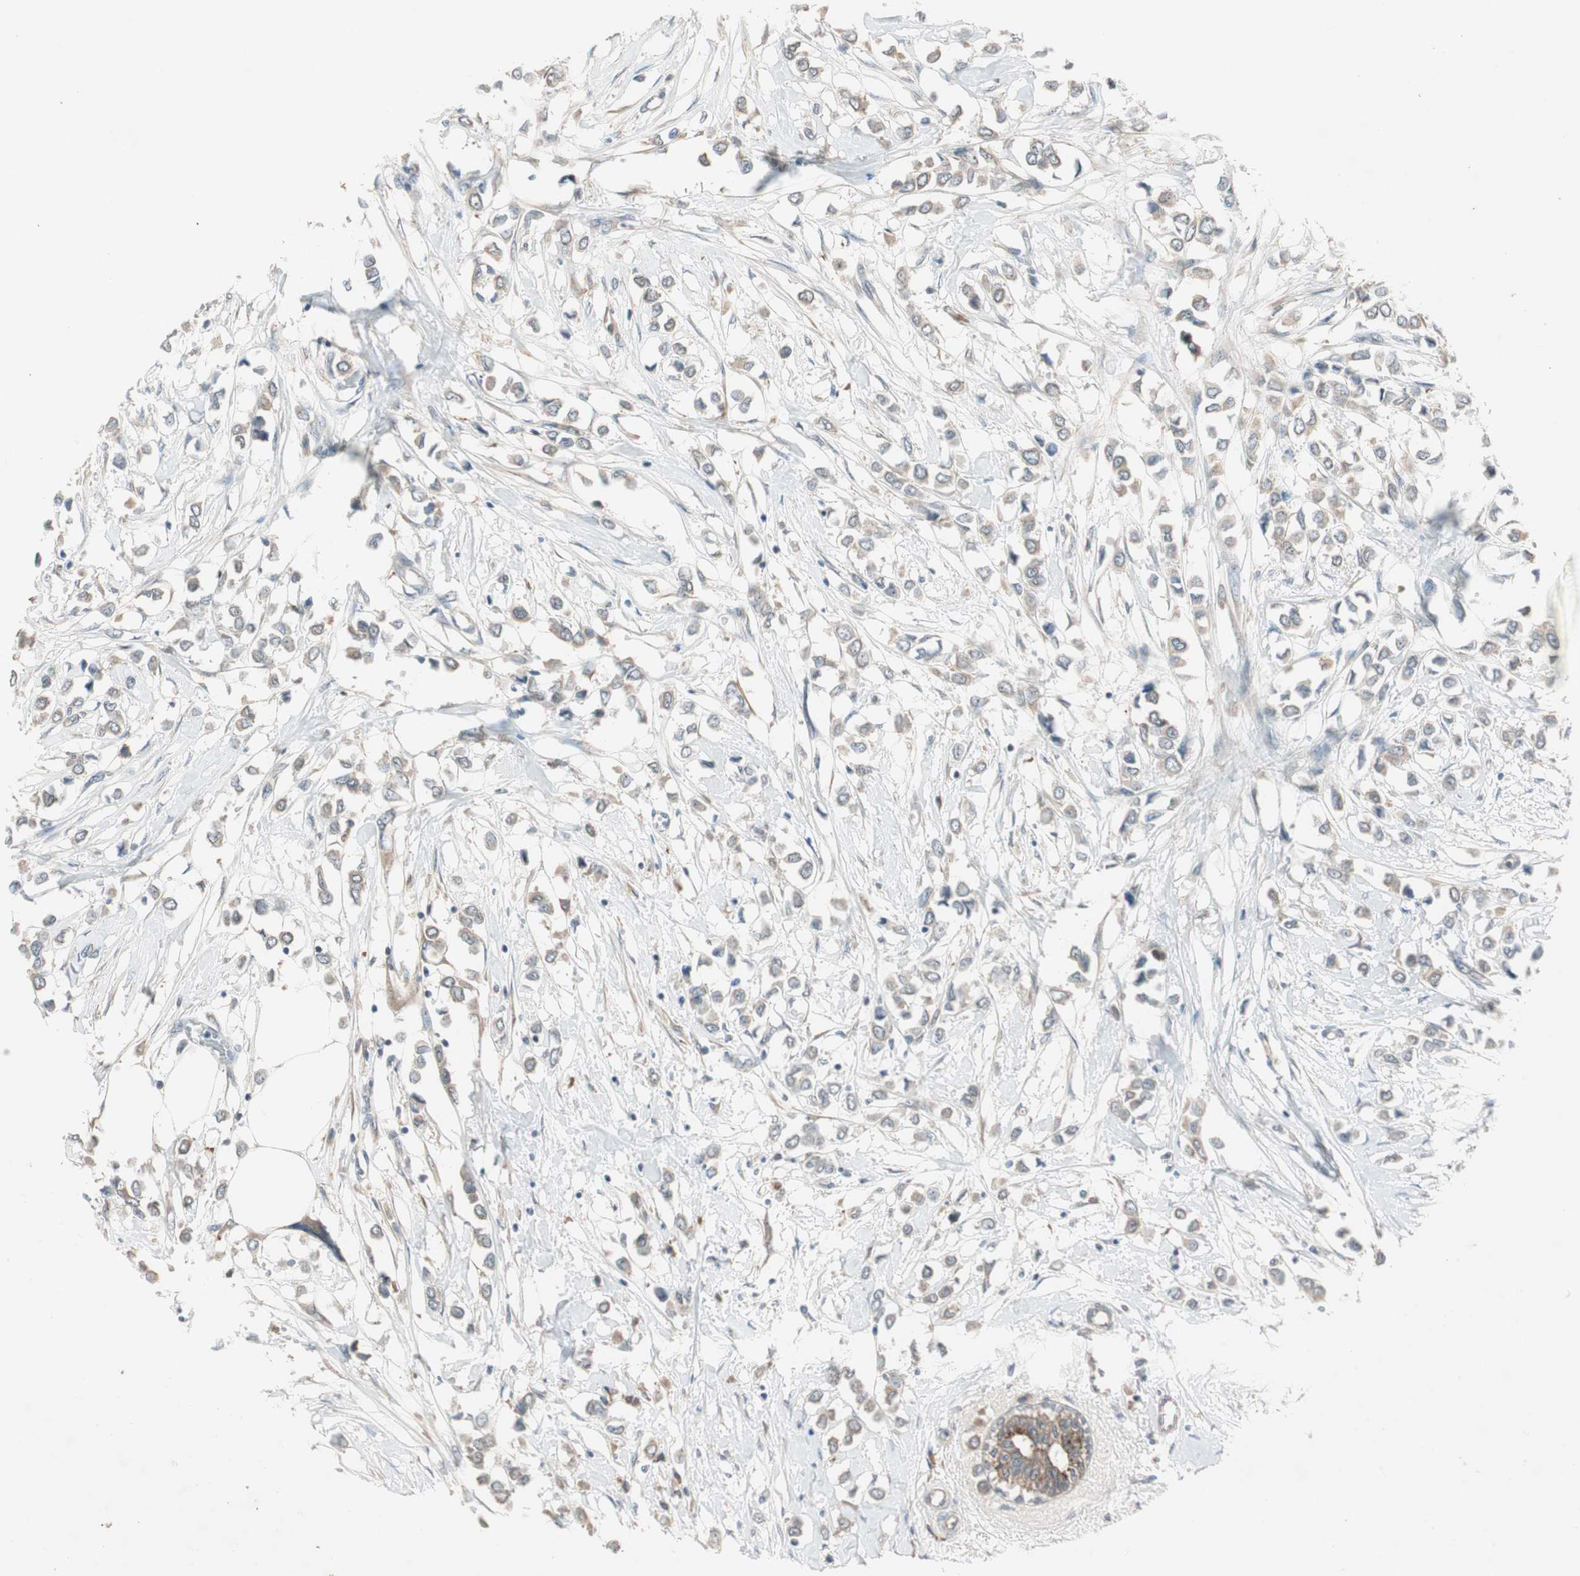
{"staining": {"intensity": "weak", "quantity": "<25%", "location": "cytoplasmic/membranous"}, "tissue": "breast cancer", "cell_type": "Tumor cells", "image_type": "cancer", "snomed": [{"axis": "morphology", "description": "Lobular carcinoma"}, {"axis": "topography", "description": "Breast"}], "caption": "An image of human breast lobular carcinoma is negative for staining in tumor cells. (DAB immunohistochemistry visualized using brightfield microscopy, high magnification).", "gene": "NCLN", "patient": {"sex": "female", "age": 51}}